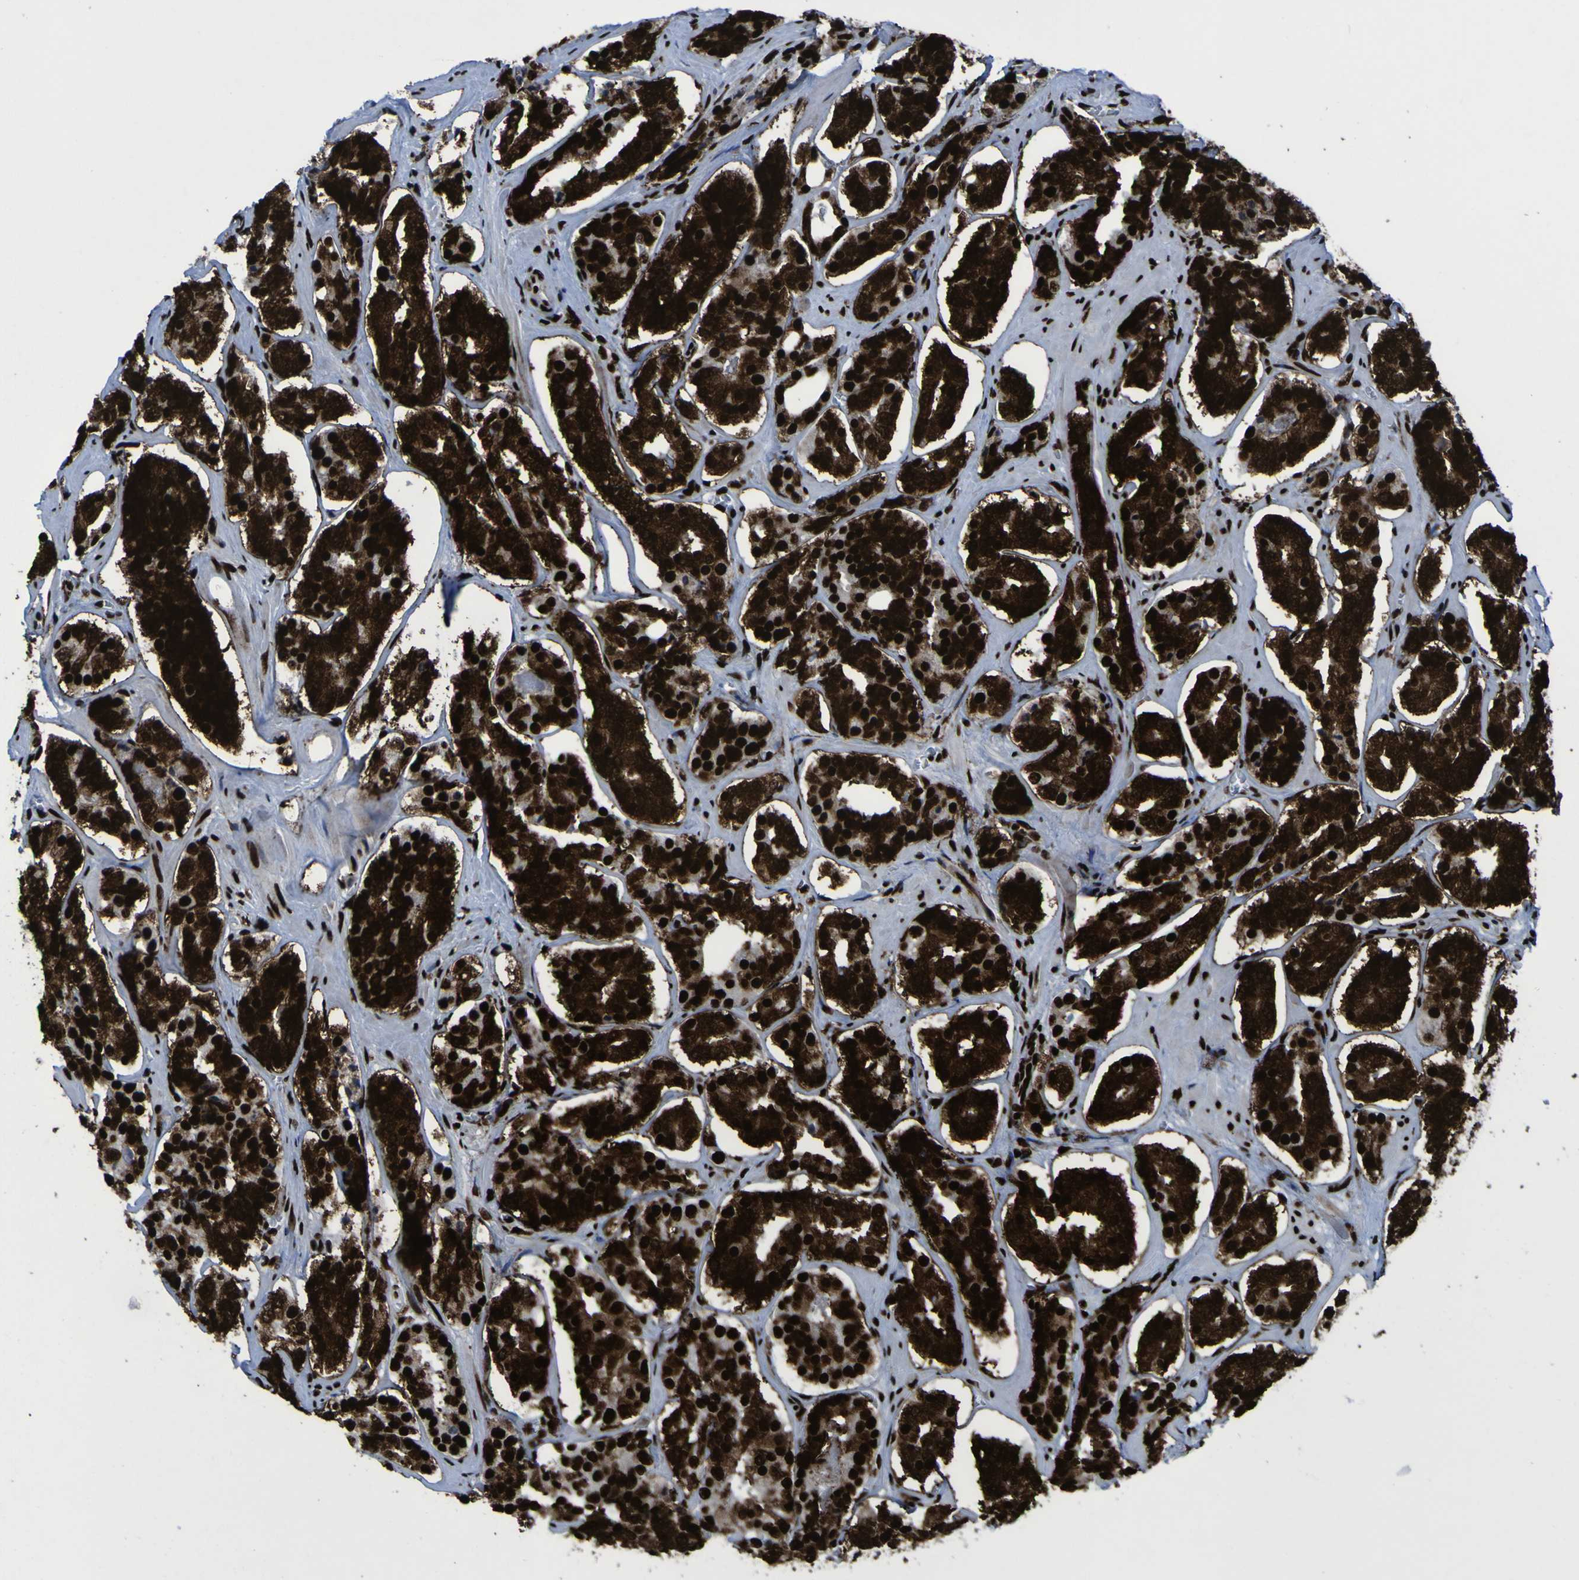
{"staining": {"intensity": "strong", "quantity": ">75%", "location": "nuclear"}, "tissue": "prostate cancer", "cell_type": "Tumor cells", "image_type": "cancer", "snomed": [{"axis": "morphology", "description": "Adenocarcinoma, High grade"}, {"axis": "topography", "description": "Prostate"}], "caption": "Protein expression analysis of human adenocarcinoma (high-grade) (prostate) reveals strong nuclear positivity in about >75% of tumor cells.", "gene": "NPM1", "patient": {"sex": "male", "age": 60}}